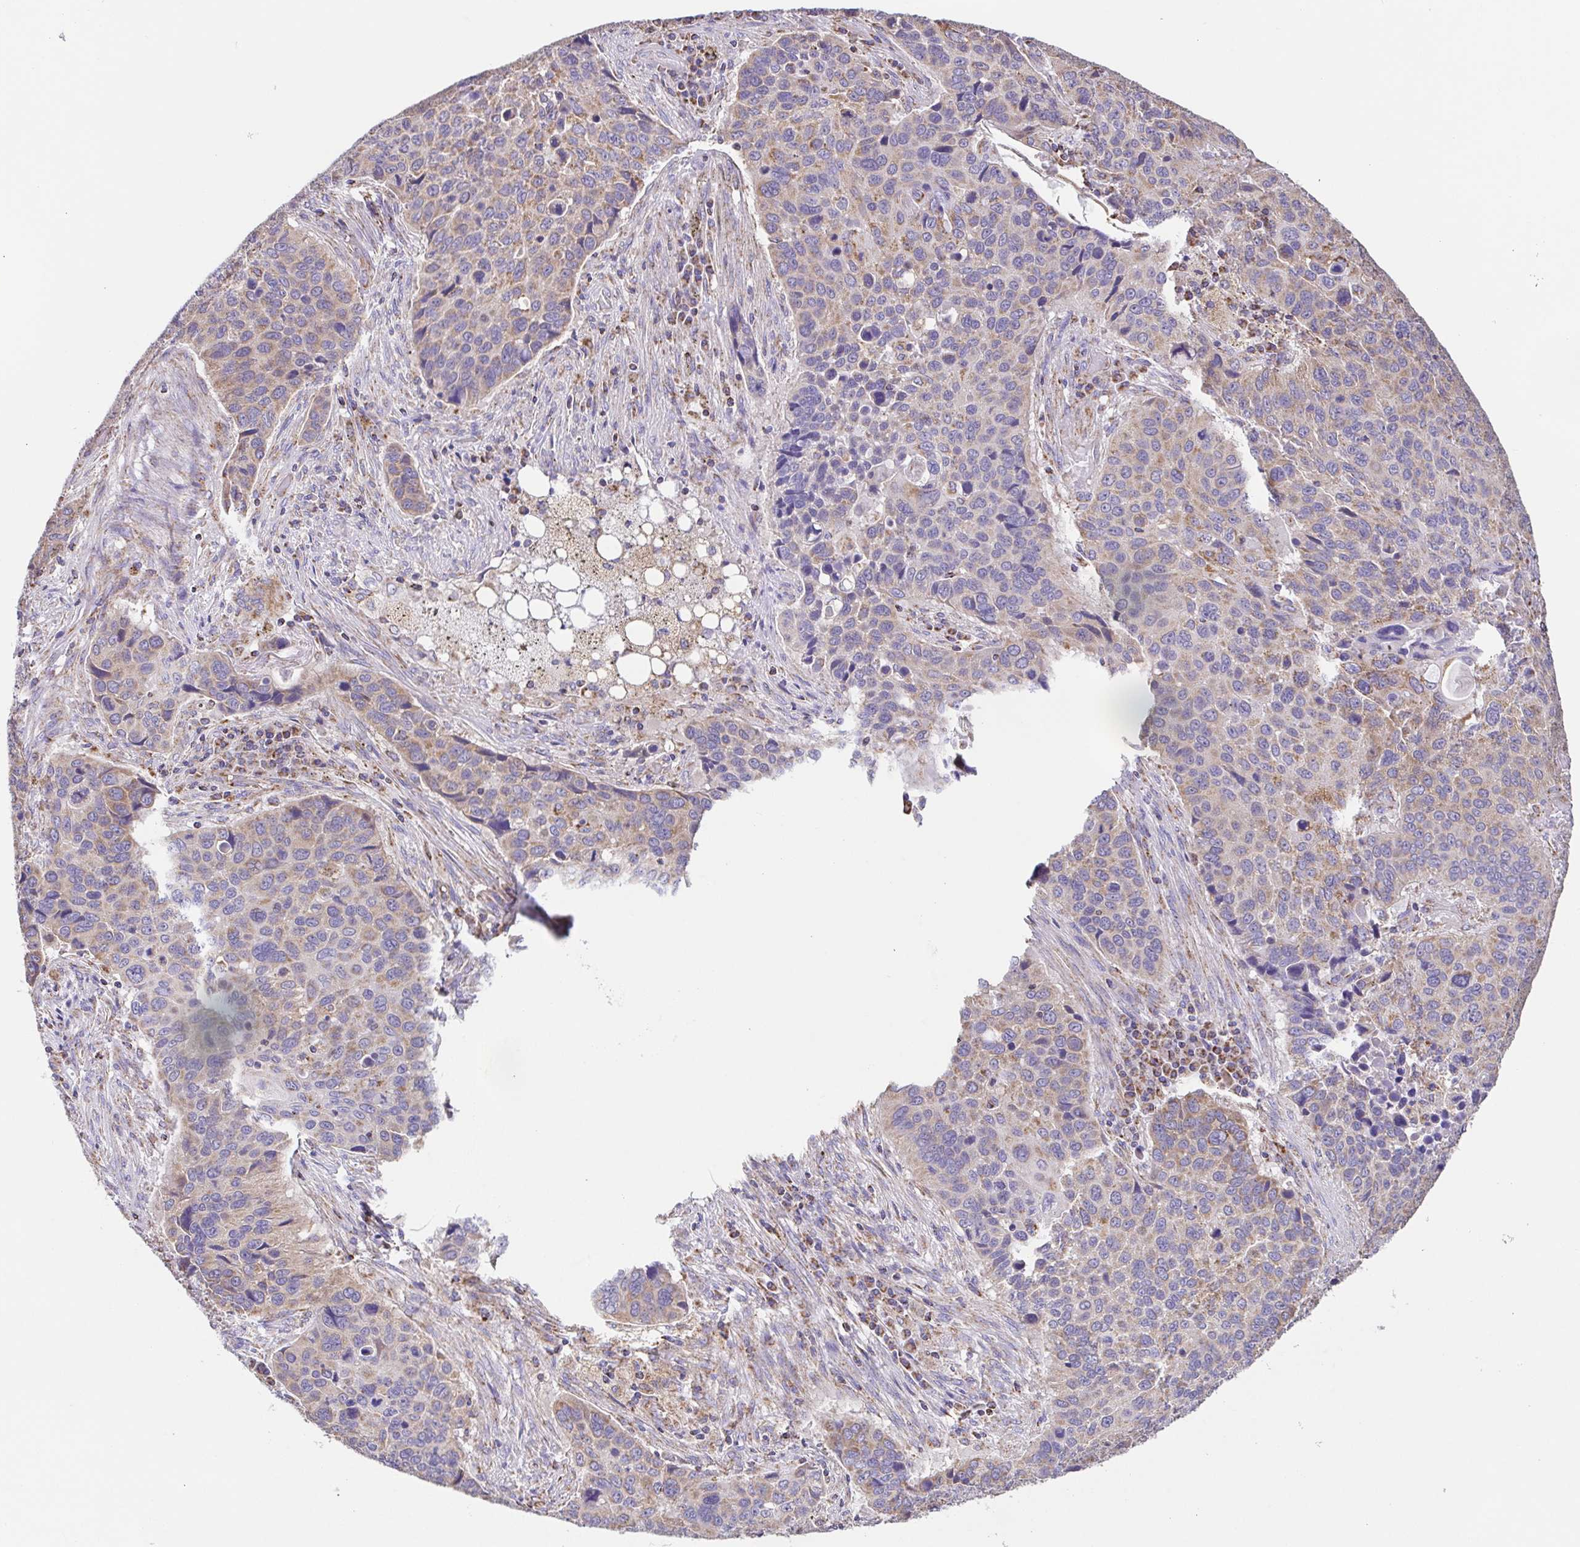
{"staining": {"intensity": "moderate", "quantity": ">75%", "location": "cytoplasmic/membranous"}, "tissue": "lung cancer", "cell_type": "Tumor cells", "image_type": "cancer", "snomed": [{"axis": "morphology", "description": "Squamous cell carcinoma, NOS"}, {"axis": "topography", "description": "Lung"}], "caption": "An image of squamous cell carcinoma (lung) stained for a protein exhibits moderate cytoplasmic/membranous brown staining in tumor cells.", "gene": "GINM1", "patient": {"sex": "male", "age": 68}}